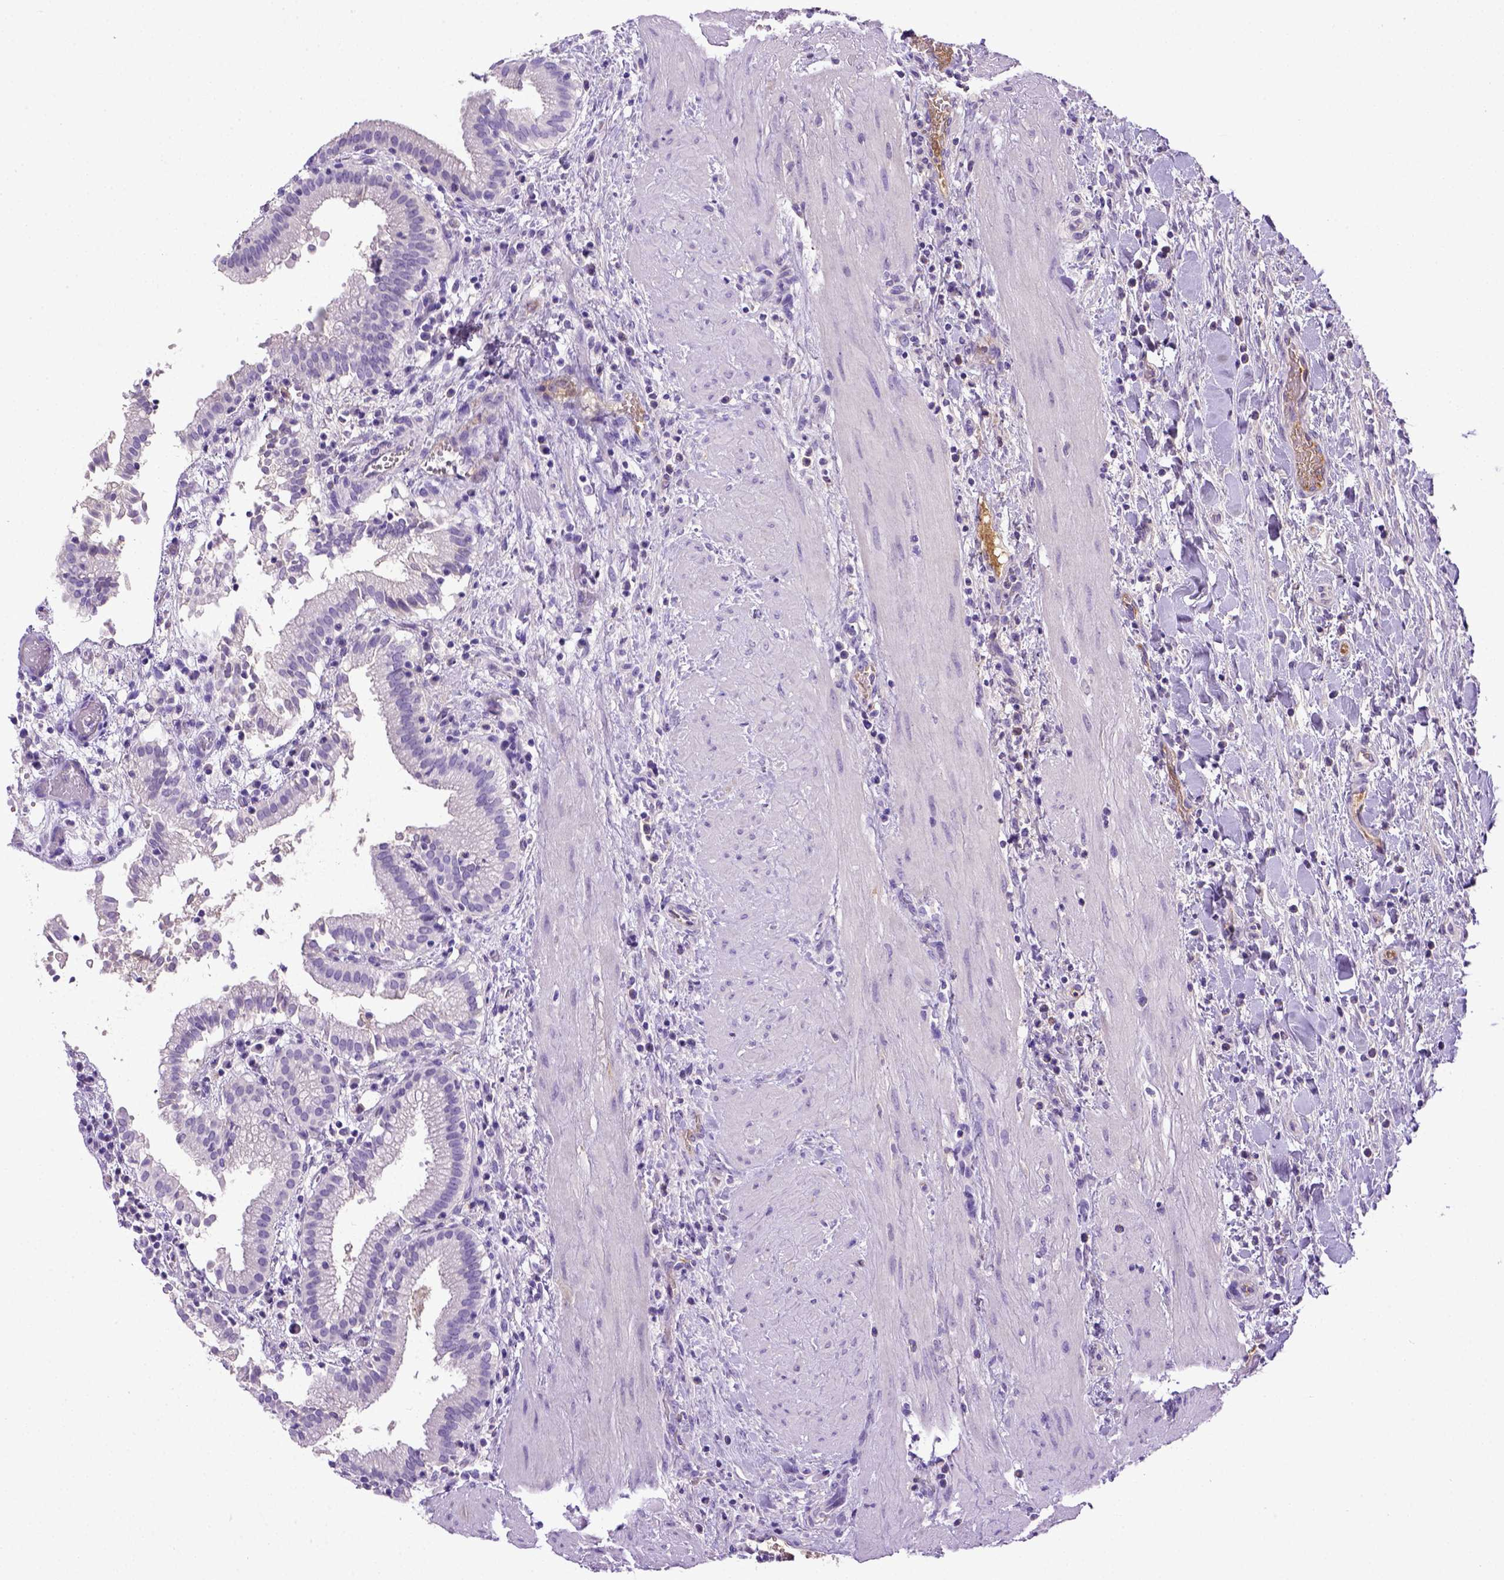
{"staining": {"intensity": "negative", "quantity": "none", "location": "none"}, "tissue": "gallbladder", "cell_type": "Glandular cells", "image_type": "normal", "snomed": [{"axis": "morphology", "description": "Normal tissue, NOS"}, {"axis": "topography", "description": "Gallbladder"}], "caption": "Glandular cells show no significant protein staining in benign gallbladder. The staining is performed using DAB brown chromogen with nuclei counter-stained in using hematoxylin.", "gene": "ITIH4", "patient": {"sex": "male", "age": 42}}